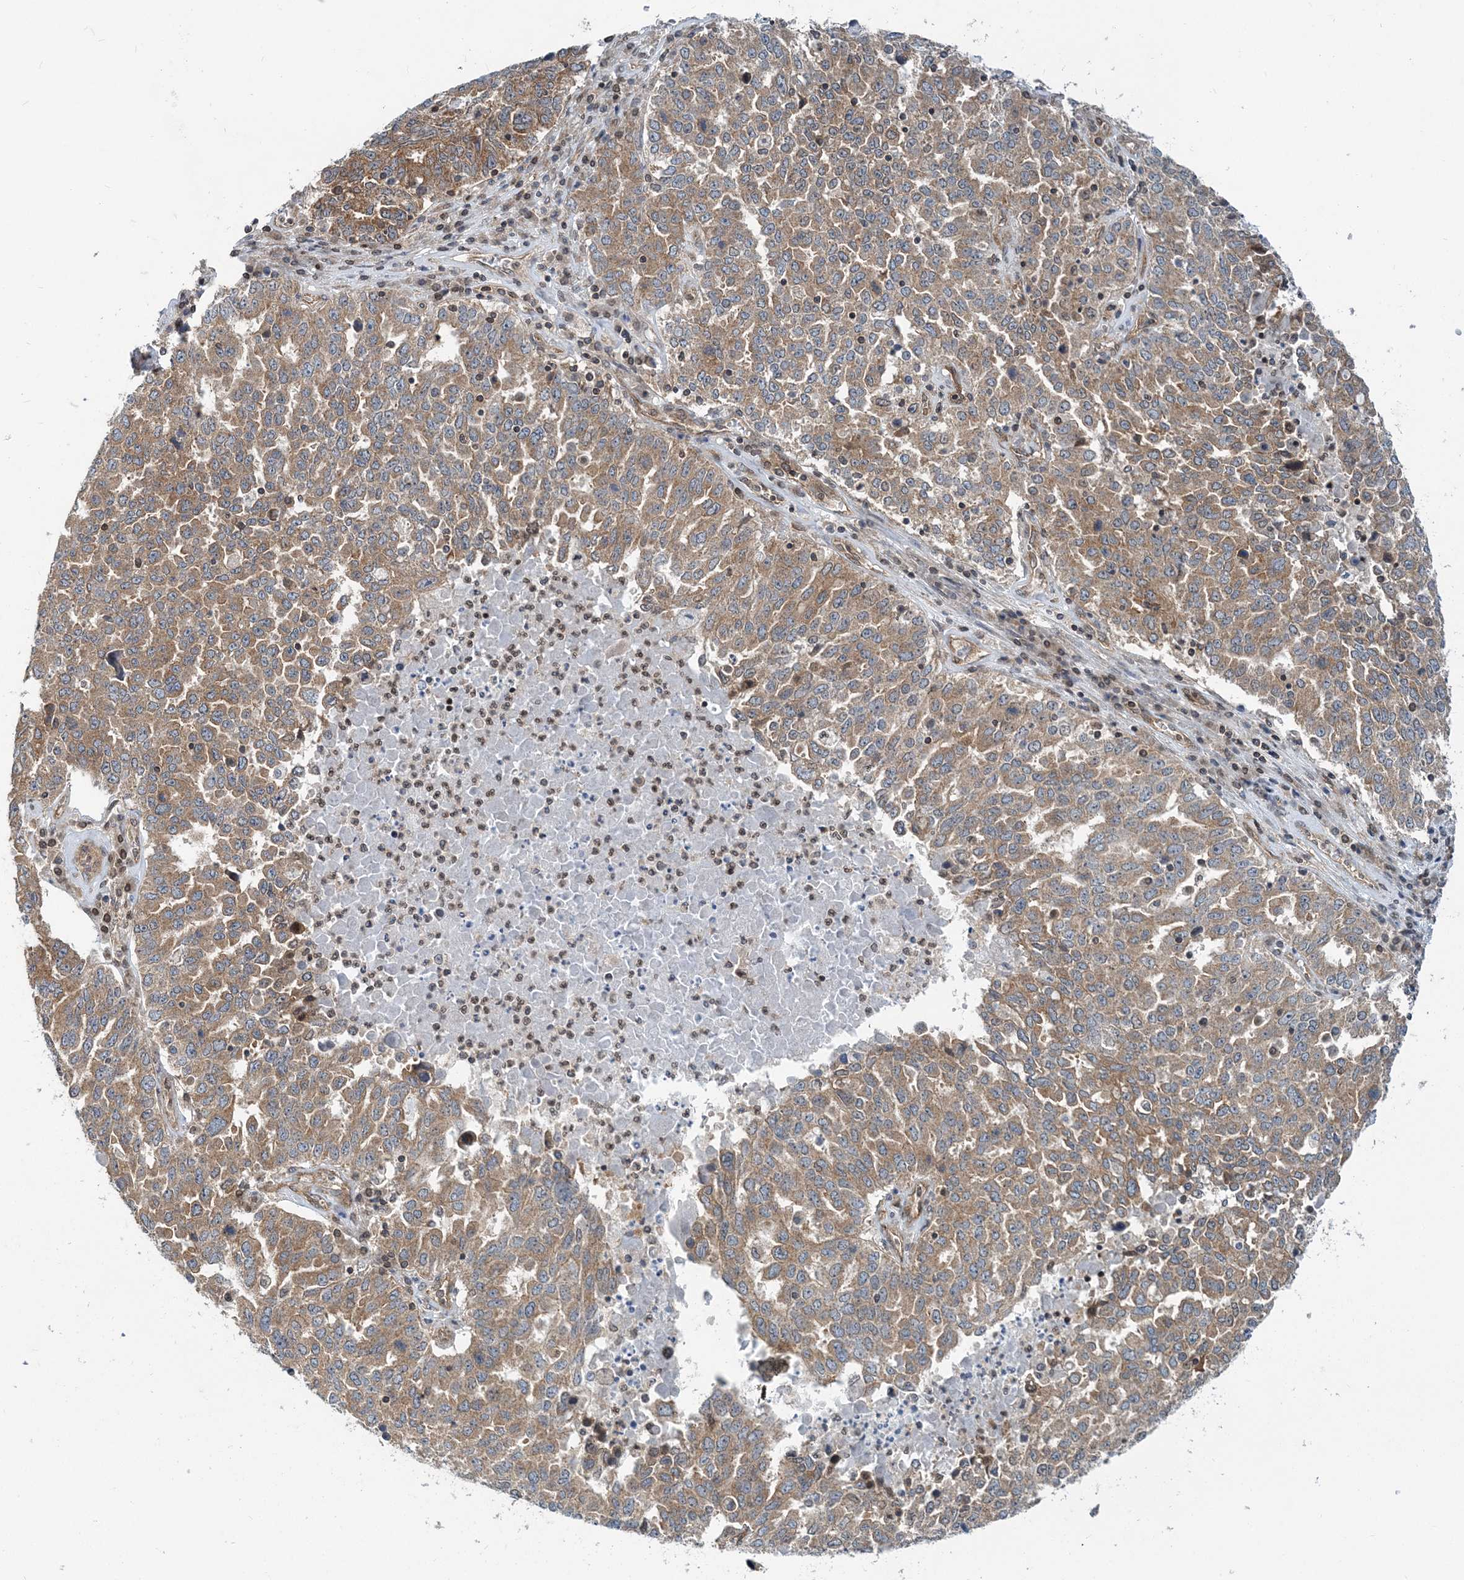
{"staining": {"intensity": "moderate", "quantity": ">75%", "location": "cytoplasmic/membranous"}, "tissue": "ovarian cancer", "cell_type": "Tumor cells", "image_type": "cancer", "snomed": [{"axis": "morphology", "description": "Carcinoma, endometroid"}, {"axis": "topography", "description": "Ovary"}], "caption": "IHC (DAB) staining of endometroid carcinoma (ovarian) reveals moderate cytoplasmic/membranous protein staining in approximately >75% of tumor cells.", "gene": "MOB4", "patient": {"sex": "female", "age": 62}}